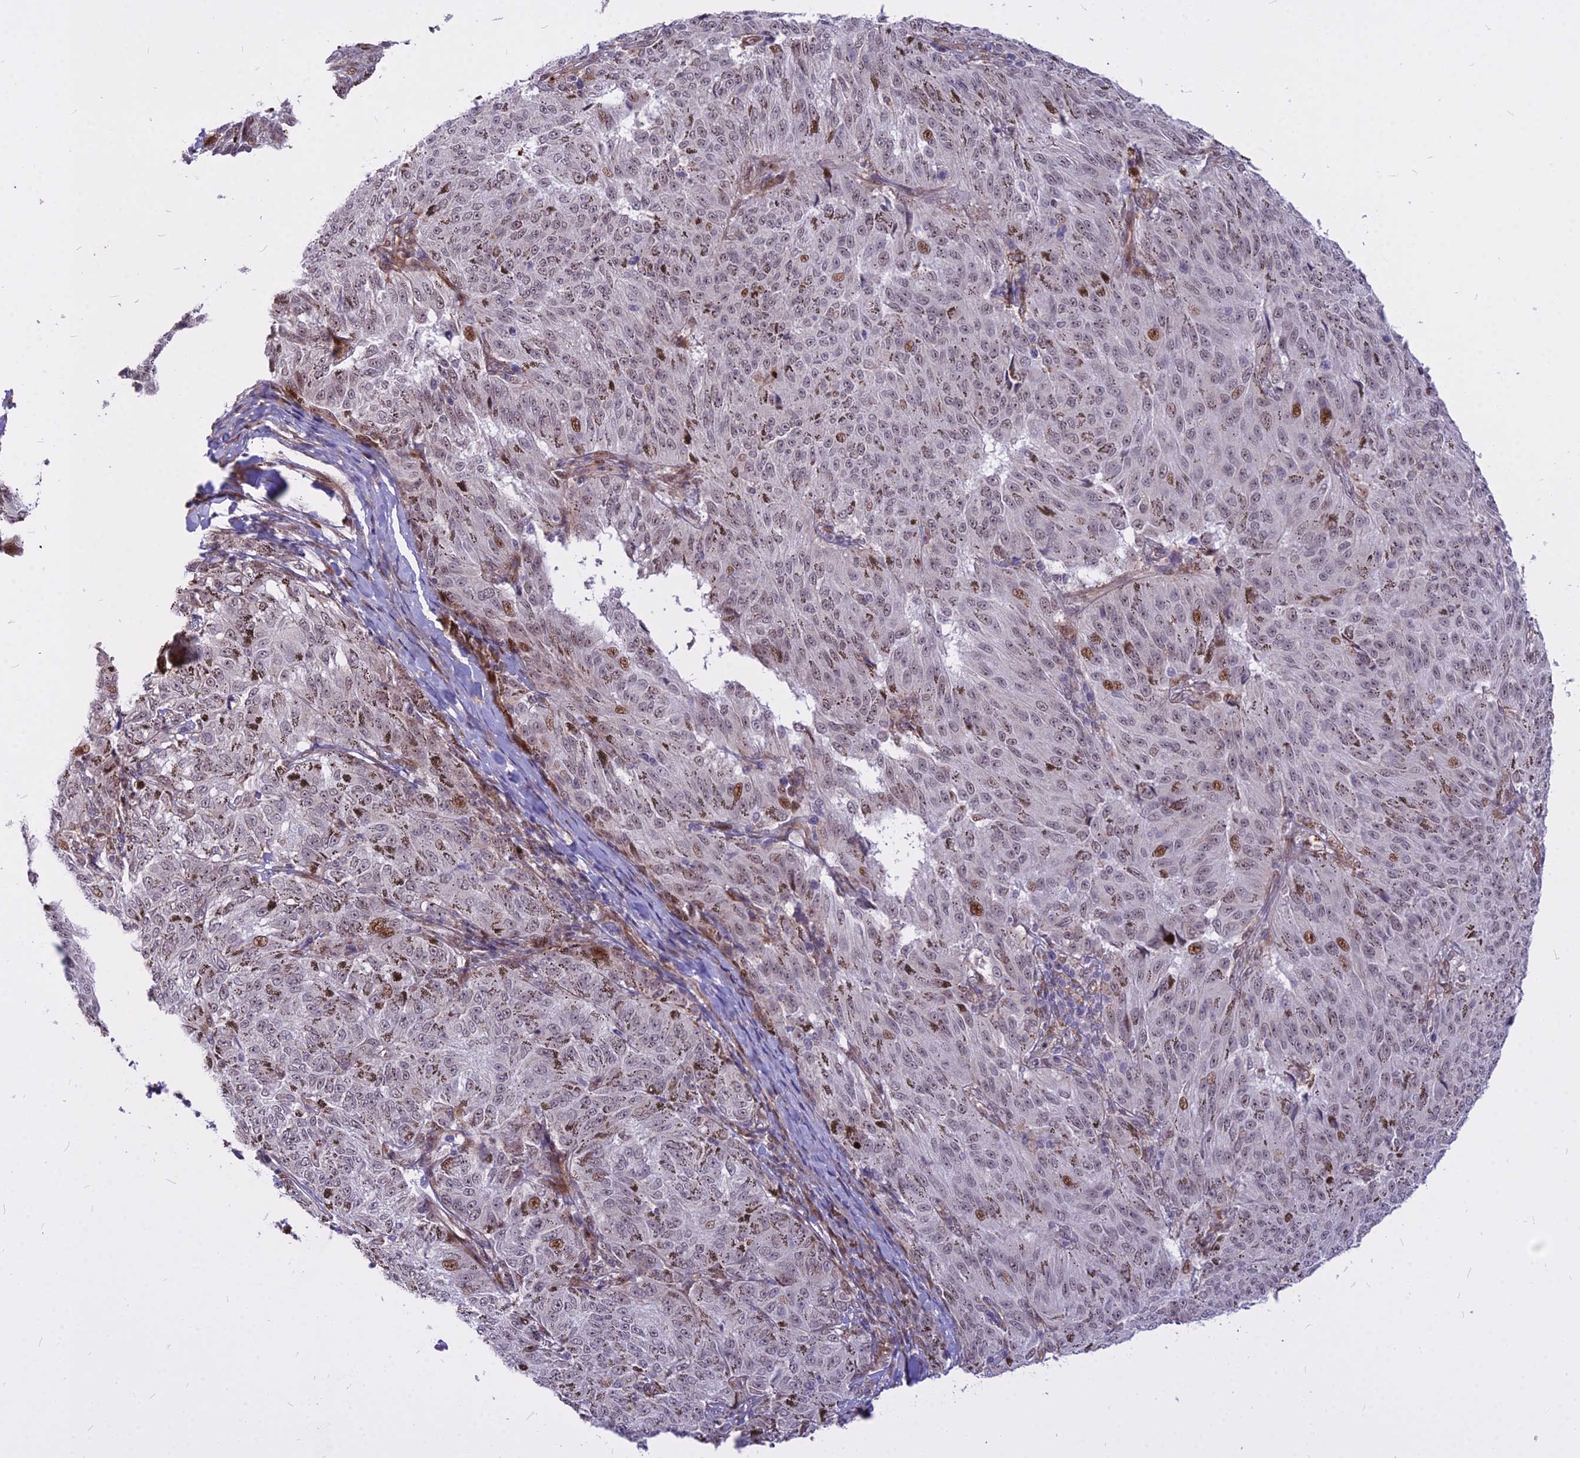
{"staining": {"intensity": "moderate", "quantity": "<25%", "location": "nuclear"}, "tissue": "melanoma", "cell_type": "Tumor cells", "image_type": "cancer", "snomed": [{"axis": "morphology", "description": "Malignant melanoma, NOS"}, {"axis": "topography", "description": "Skin"}], "caption": "Melanoma was stained to show a protein in brown. There is low levels of moderate nuclear positivity in approximately <25% of tumor cells. (DAB (3,3'-diaminobenzidine) = brown stain, brightfield microscopy at high magnification).", "gene": "ALG10", "patient": {"sex": "female", "age": 72}}